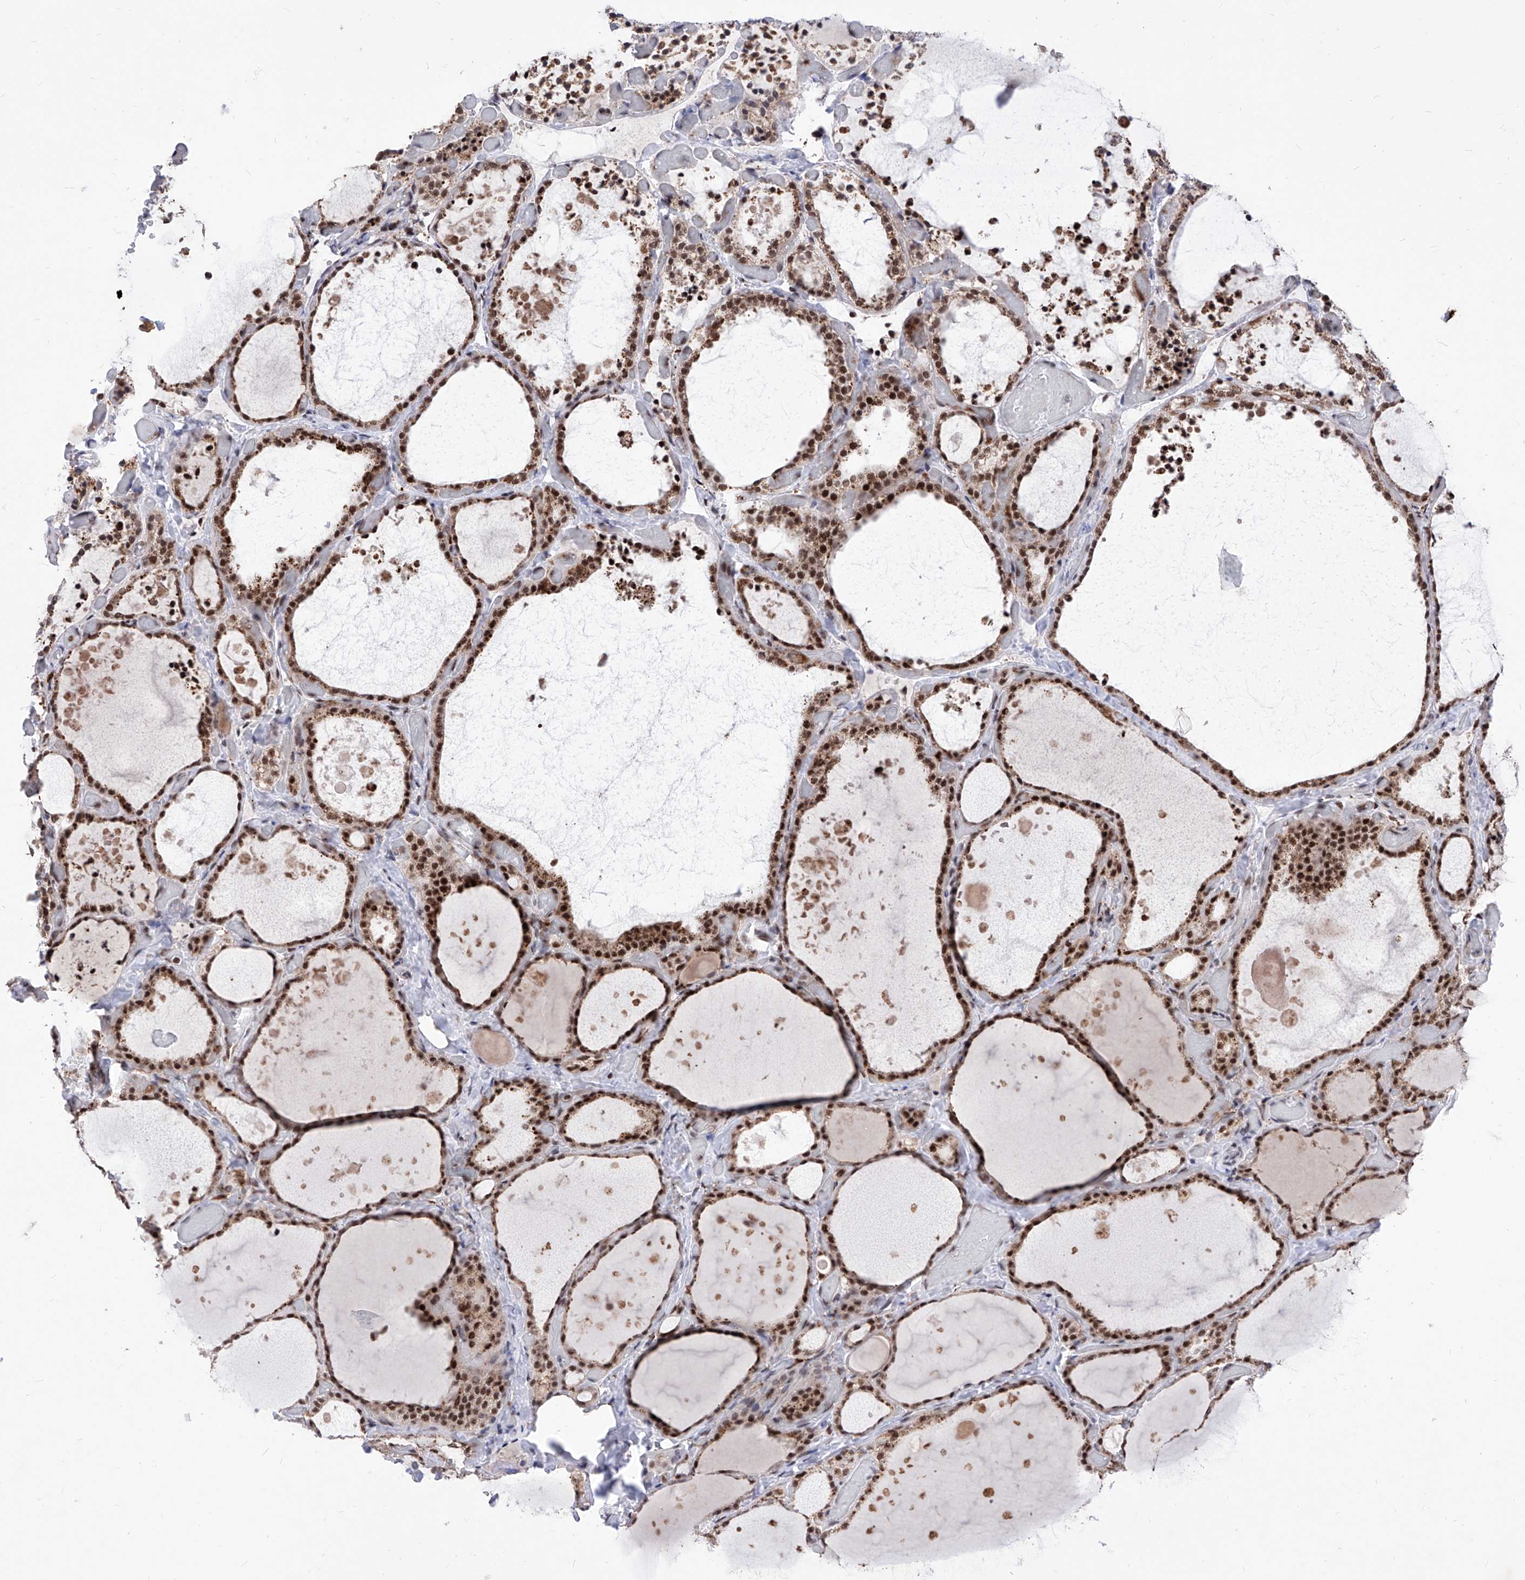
{"staining": {"intensity": "strong", "quantity": ">75%", "location": "cytoplasmic/membranous,nuclear"}, "tissue": "thyroid gland", "cell_type": "Glandular cells", "image_type": "normal", "snomed": [{"axis": "morphology", "description": "Normal tissue, NOS"}, {"axis": "topography", "description": "Thyroid gland"}], "caption": "Immunohistochemical staining of normal human thyroid gland exhibits high levels of strong cytoplasmic/membranous,nuclear positivity in about >75% of glandular cells. The staining was performed using DAB to visualize the protein expression in brown, while the nuclei were stained in blue with hematoxylin (Magnification: 20x).", "gene": "PHF5A", "patient": {"sex": "female", "age": 44}}